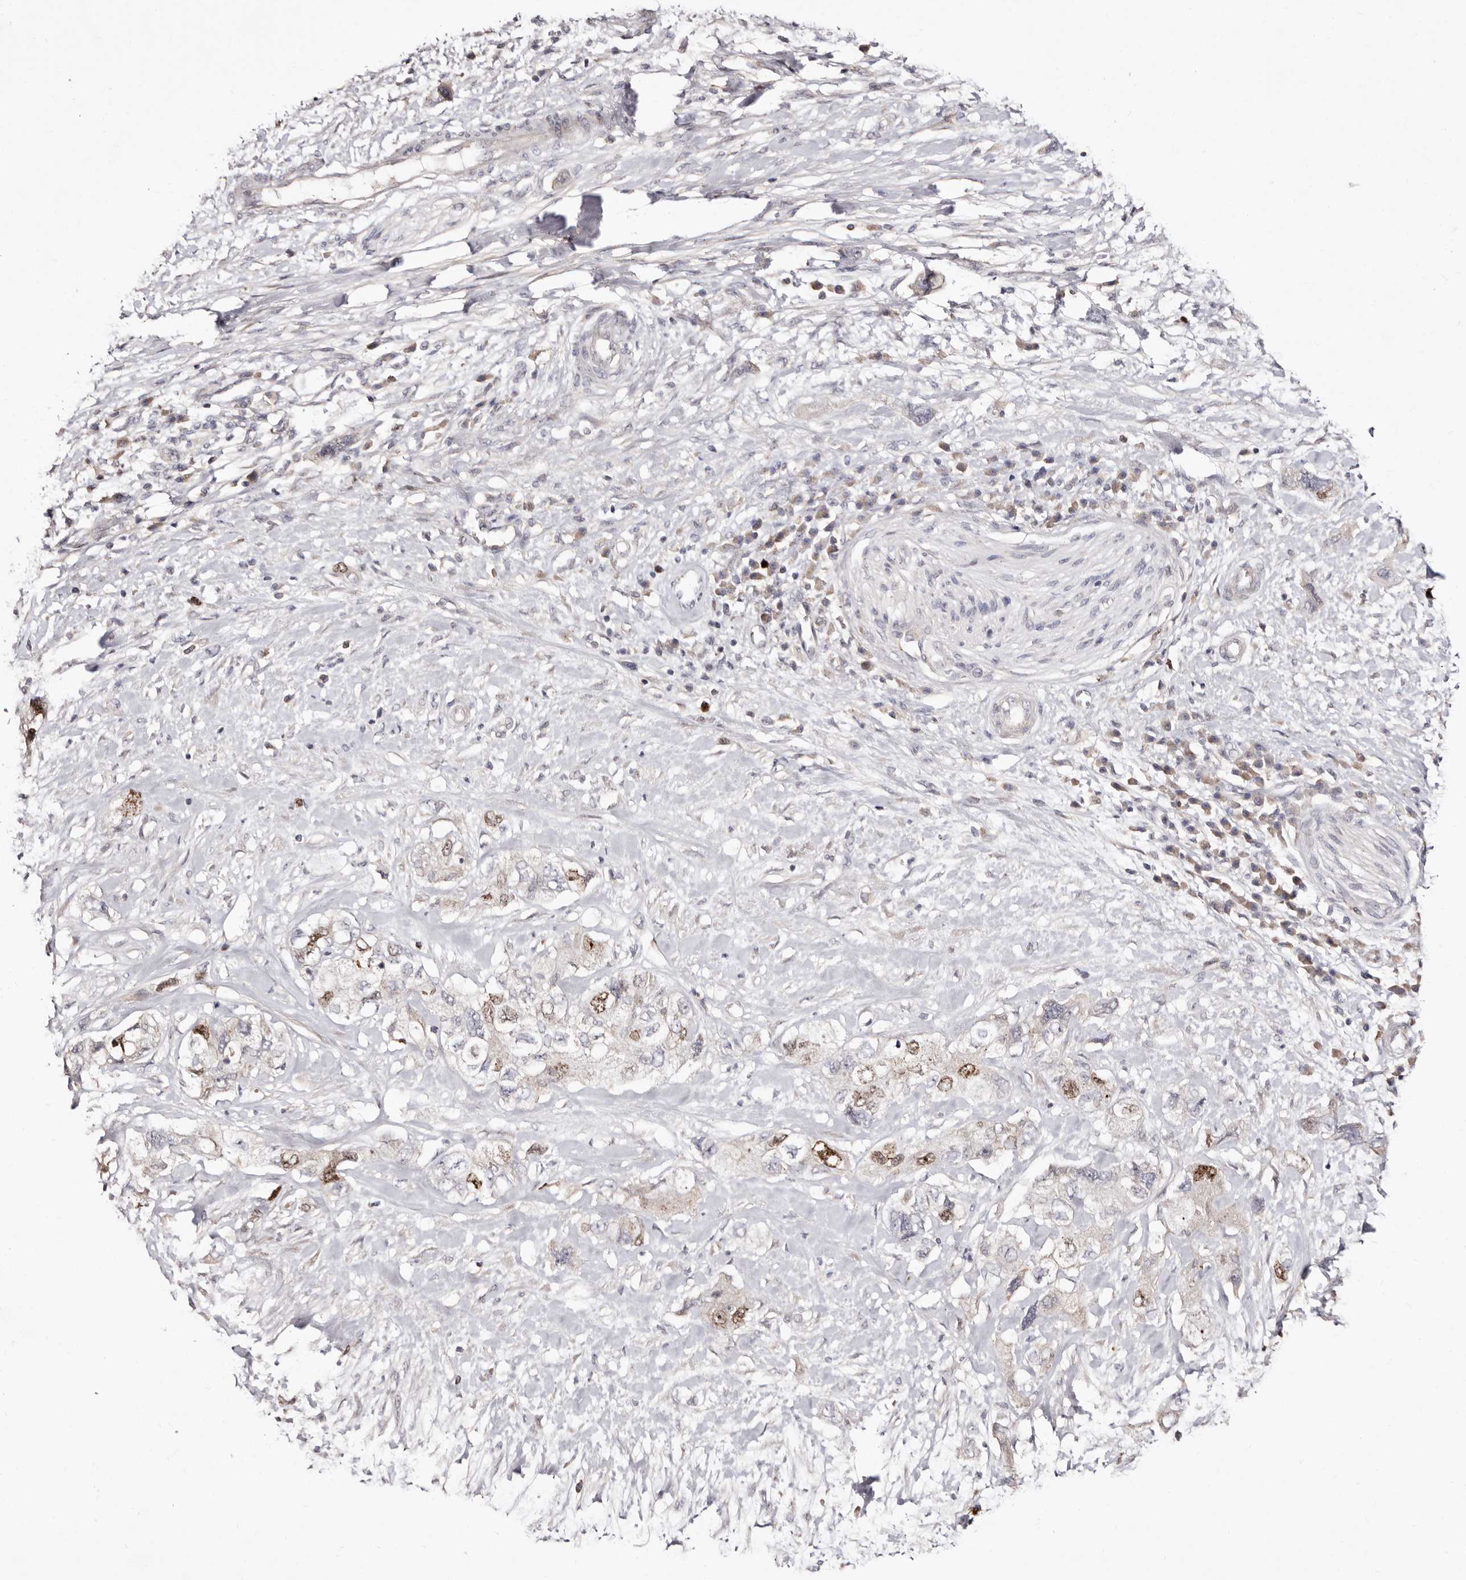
{"staining": {"intensity": "moderate", "quantity": "<25%", "location": "nuclear"}, "tissue": "pancreatic cancer", "cell_type": "Tumor cells", "image_type": "cancer", "snomed": [{"axis": "morphology", "description": "Adenocarcinoma, NOS"}, {"axis": "topography", "description": "Pancreas"}], "caption": "Immunohistochemical staining of human pancreatic cancer reveals moderate nuclear protein staining in about <25% of tumor cells.", "gene": "CDCA8", "patient": {"sex": "female", "age": 73}}